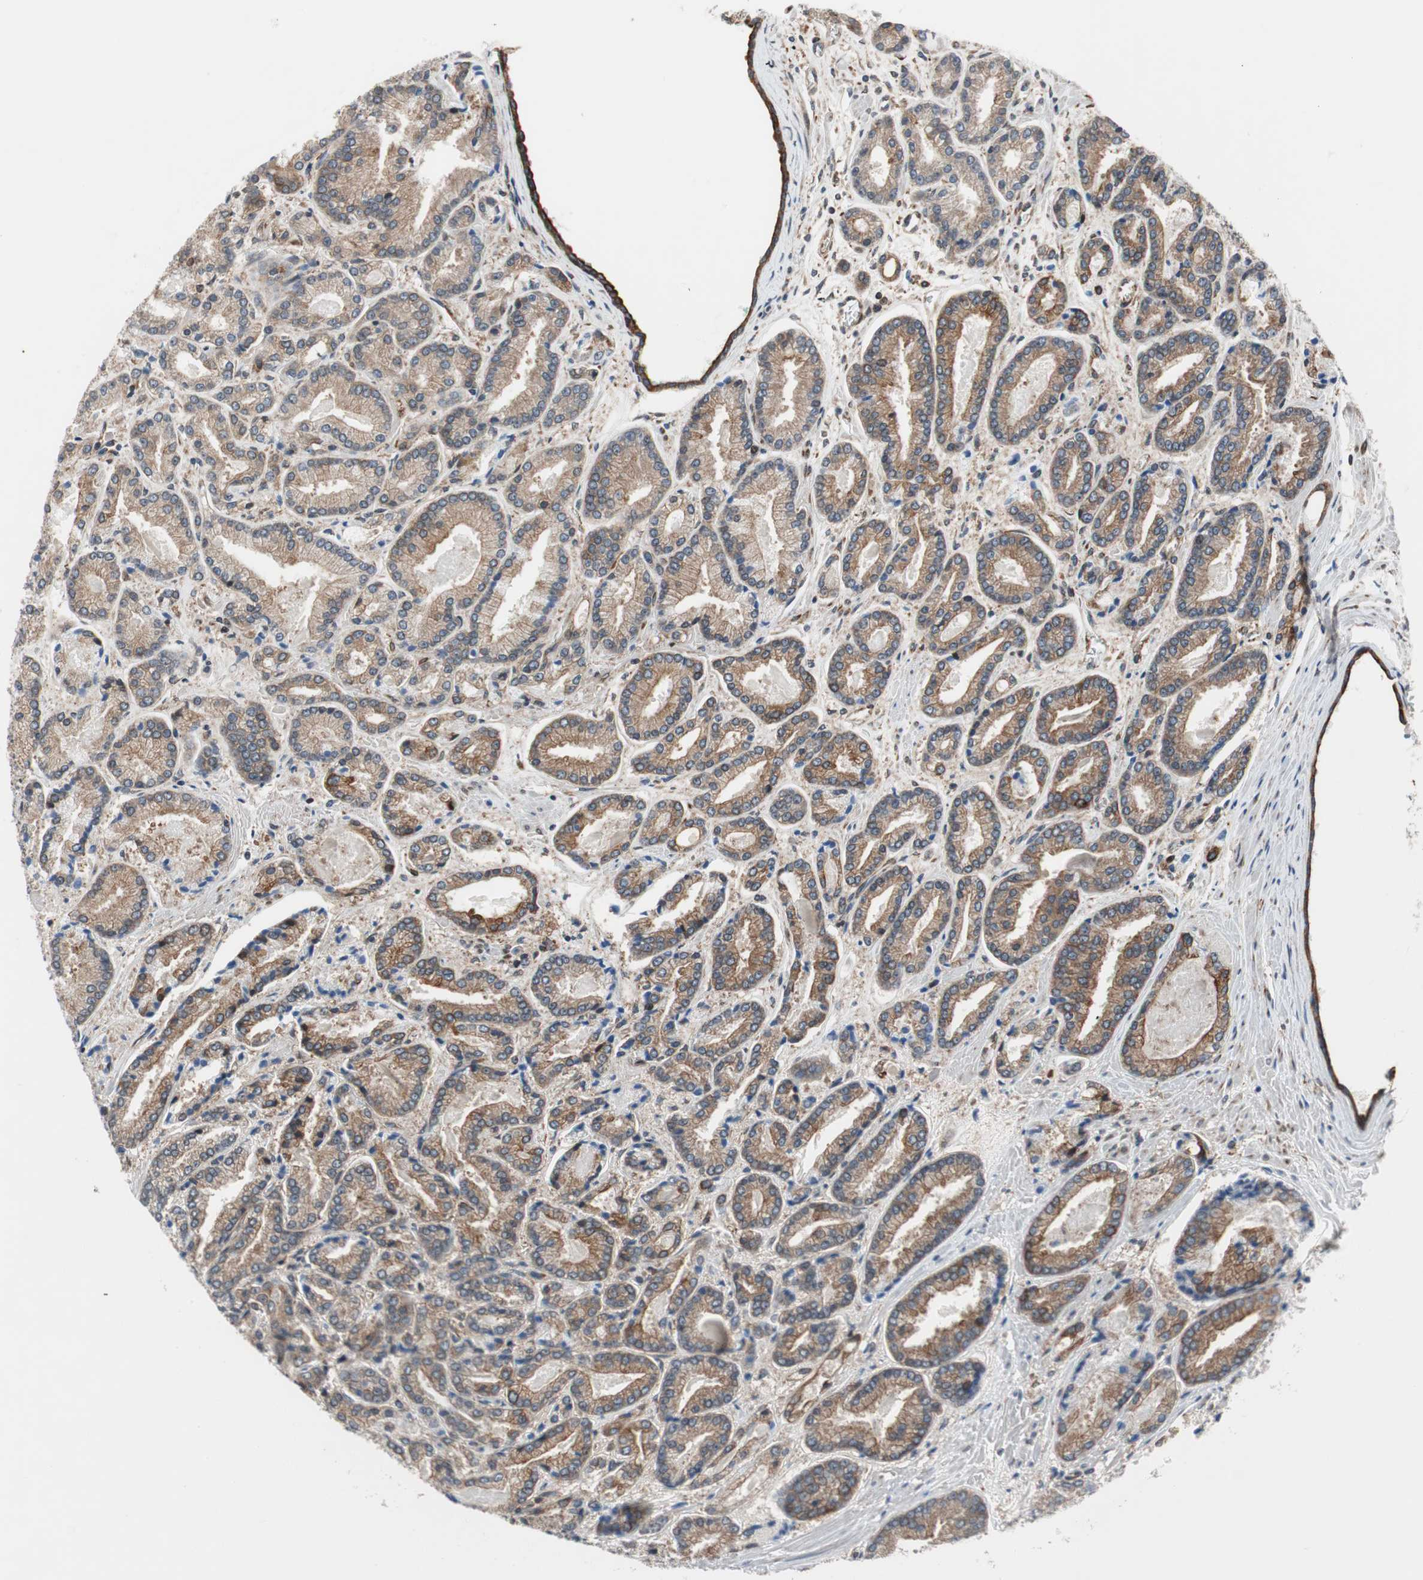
{"staining": {"intensity": "moderate", "quantity": ">75%", "location": "cytoplasmic/membranous"}, "tissue": "prostate cancer", "cell_type": "Tumor cells", "image_type": "cancer", "snomed": [{"axis": "morphology", "description": "Adenocarcinoma, Low grade"}, {"axis": "topography", "description": "Prostate"}], "caption": "A histopathology image showing moderate cytoplasmic/membranous positivity in about >75% of tumor cells in prostate cancer (adenocarcinoma (low-grade)), as visualized by brown immunohistochemical staining.", "gene": "ZNF512B", "patient": {"sex": "male", "age": 59}}